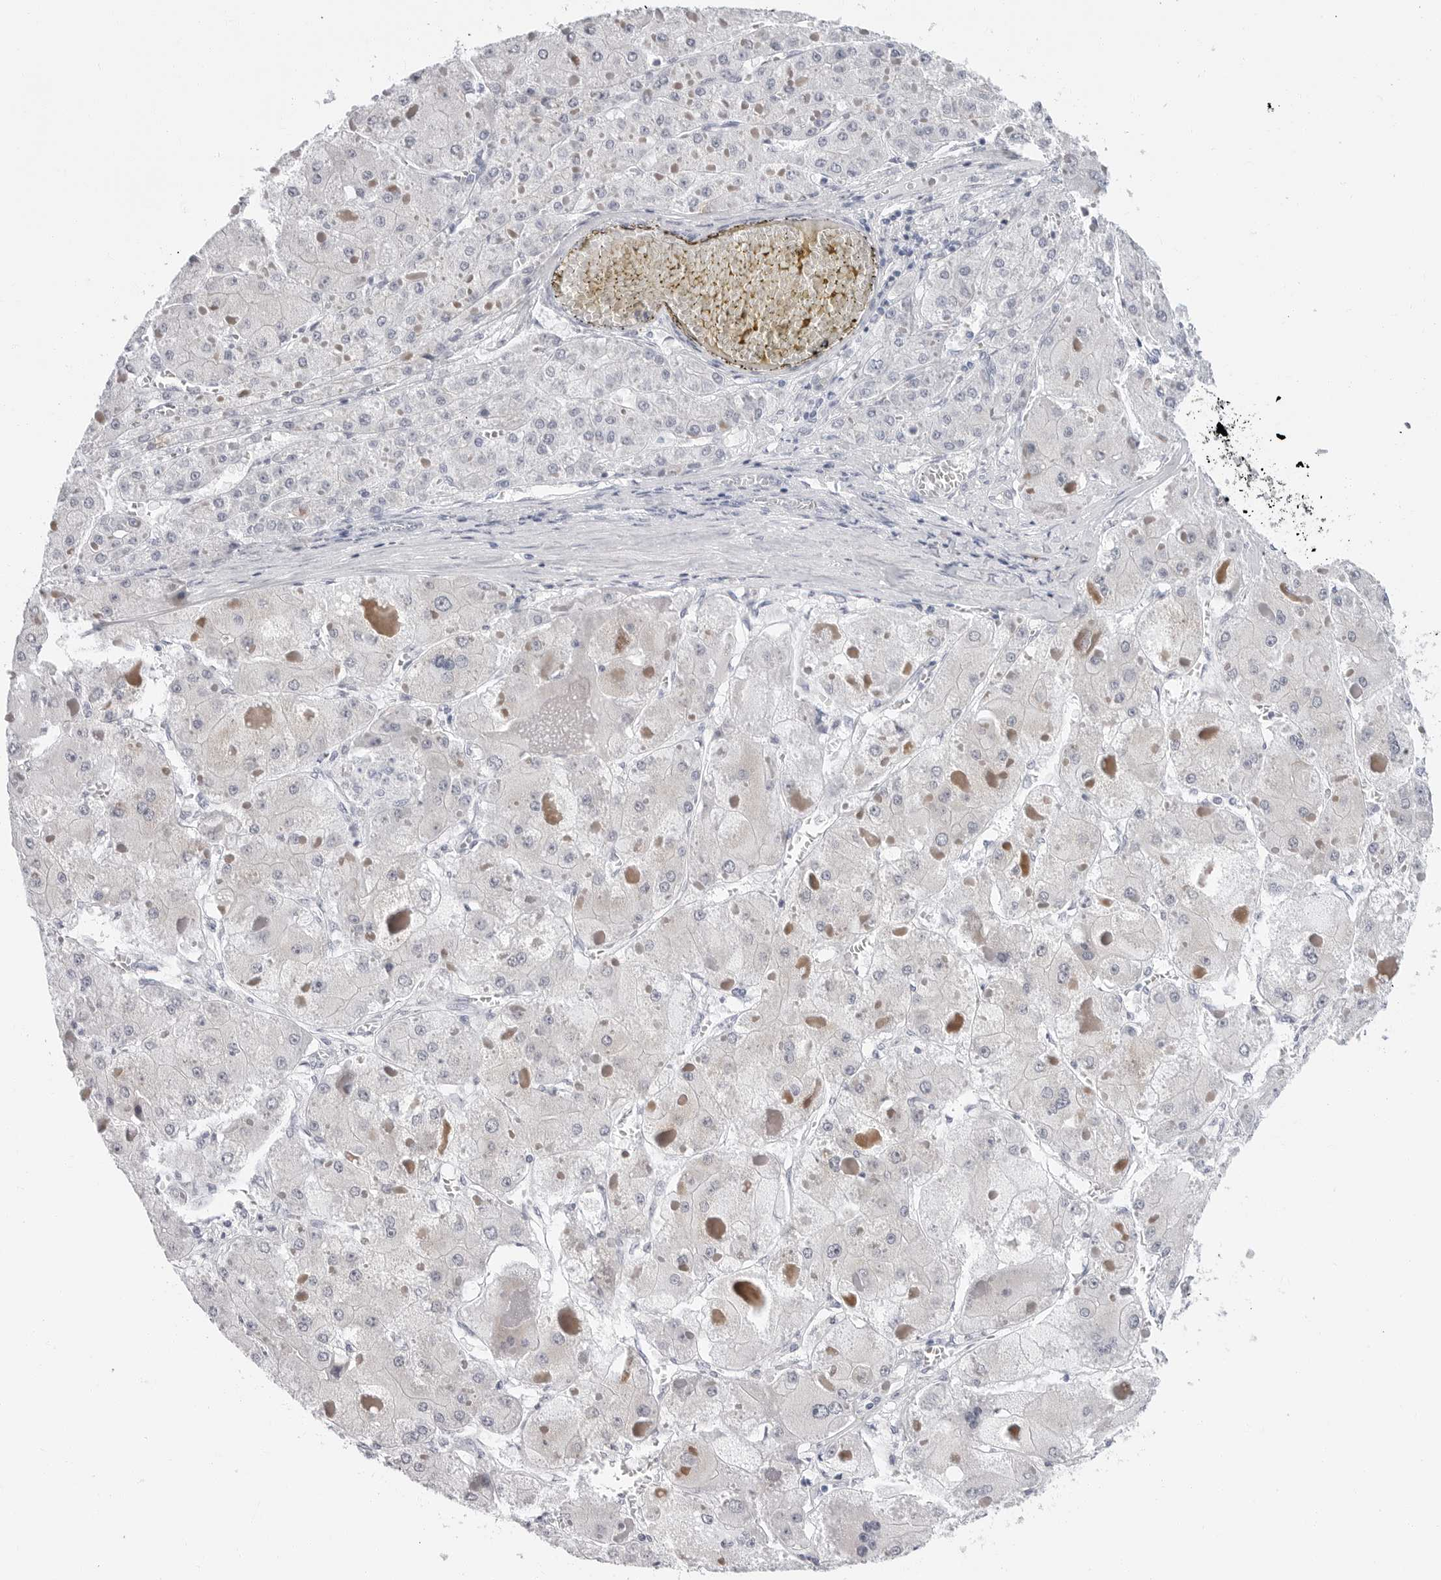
{"staining": {"intensity": "weak", "quantity": "<25%", "location": "cytoplasmic/membranous"}, "tissue": "liver cancer", "cell_type": "Tumor cells", "image_type": "cancer", "snomed": [{"axis": "morphology", "description": "Carcinoma, Hepatocellular, NOS"}, {"axis": "topography", "description": "Liver"}], "caption": "Image shows no significant protein staining in tumor cells of liver cancer.", "gene": "ERICH3", "patient": {"sex": "female", "age": 73}}